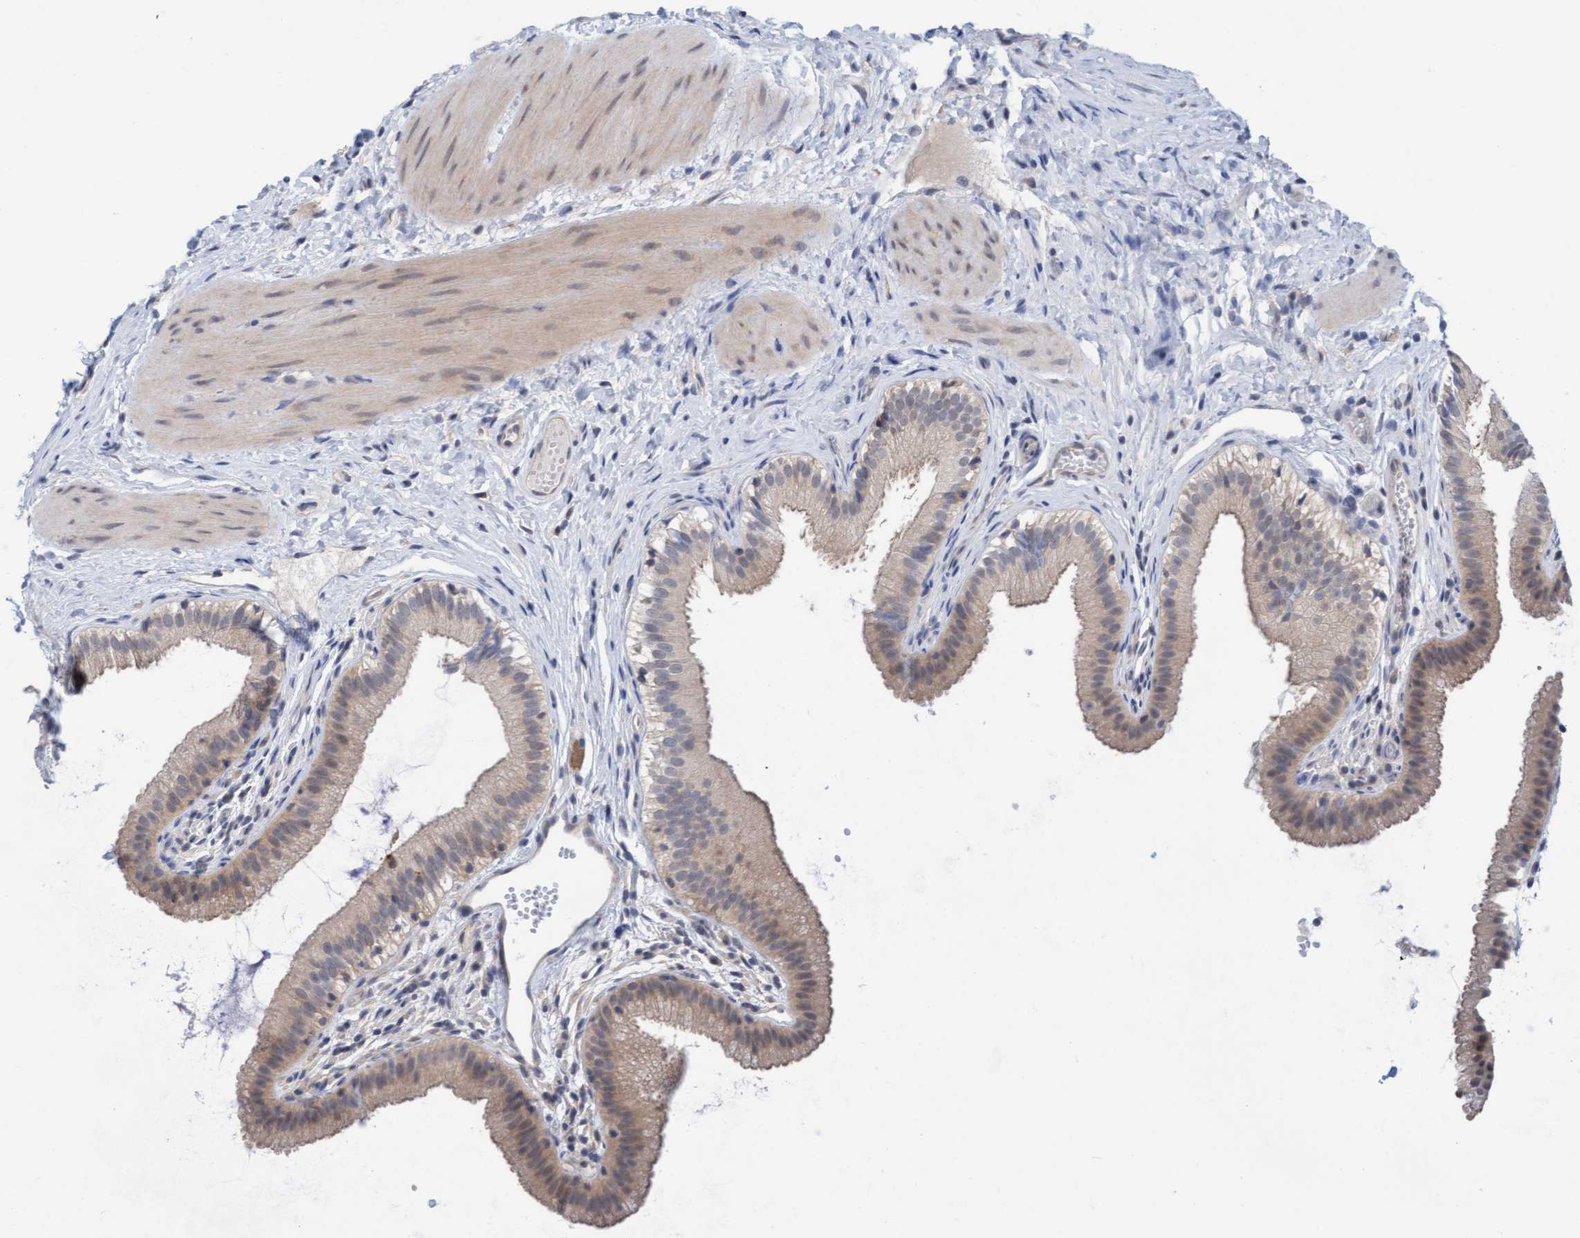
{"staining": {"intensity": "weak", "quantity": ">75%", "location": "cytoplasmic/membranous"}, "tissue": "gallbladder", "cell_type": "Glandular cells", "image_type": "normal", "snomed": [{"axis": "morphology", "description": "Normal tissue, NOS"}, {"axis": "topography", "description": "Gallbladder"}], "caption": "Immunohistochemistry of benign gallbladder exhibits low levels of weak cytoplasmic/membranous positivity in approximately >75% of glandular cells.", "gene": "AMZ2", "patient": {"sex": "female", "age": 26}}